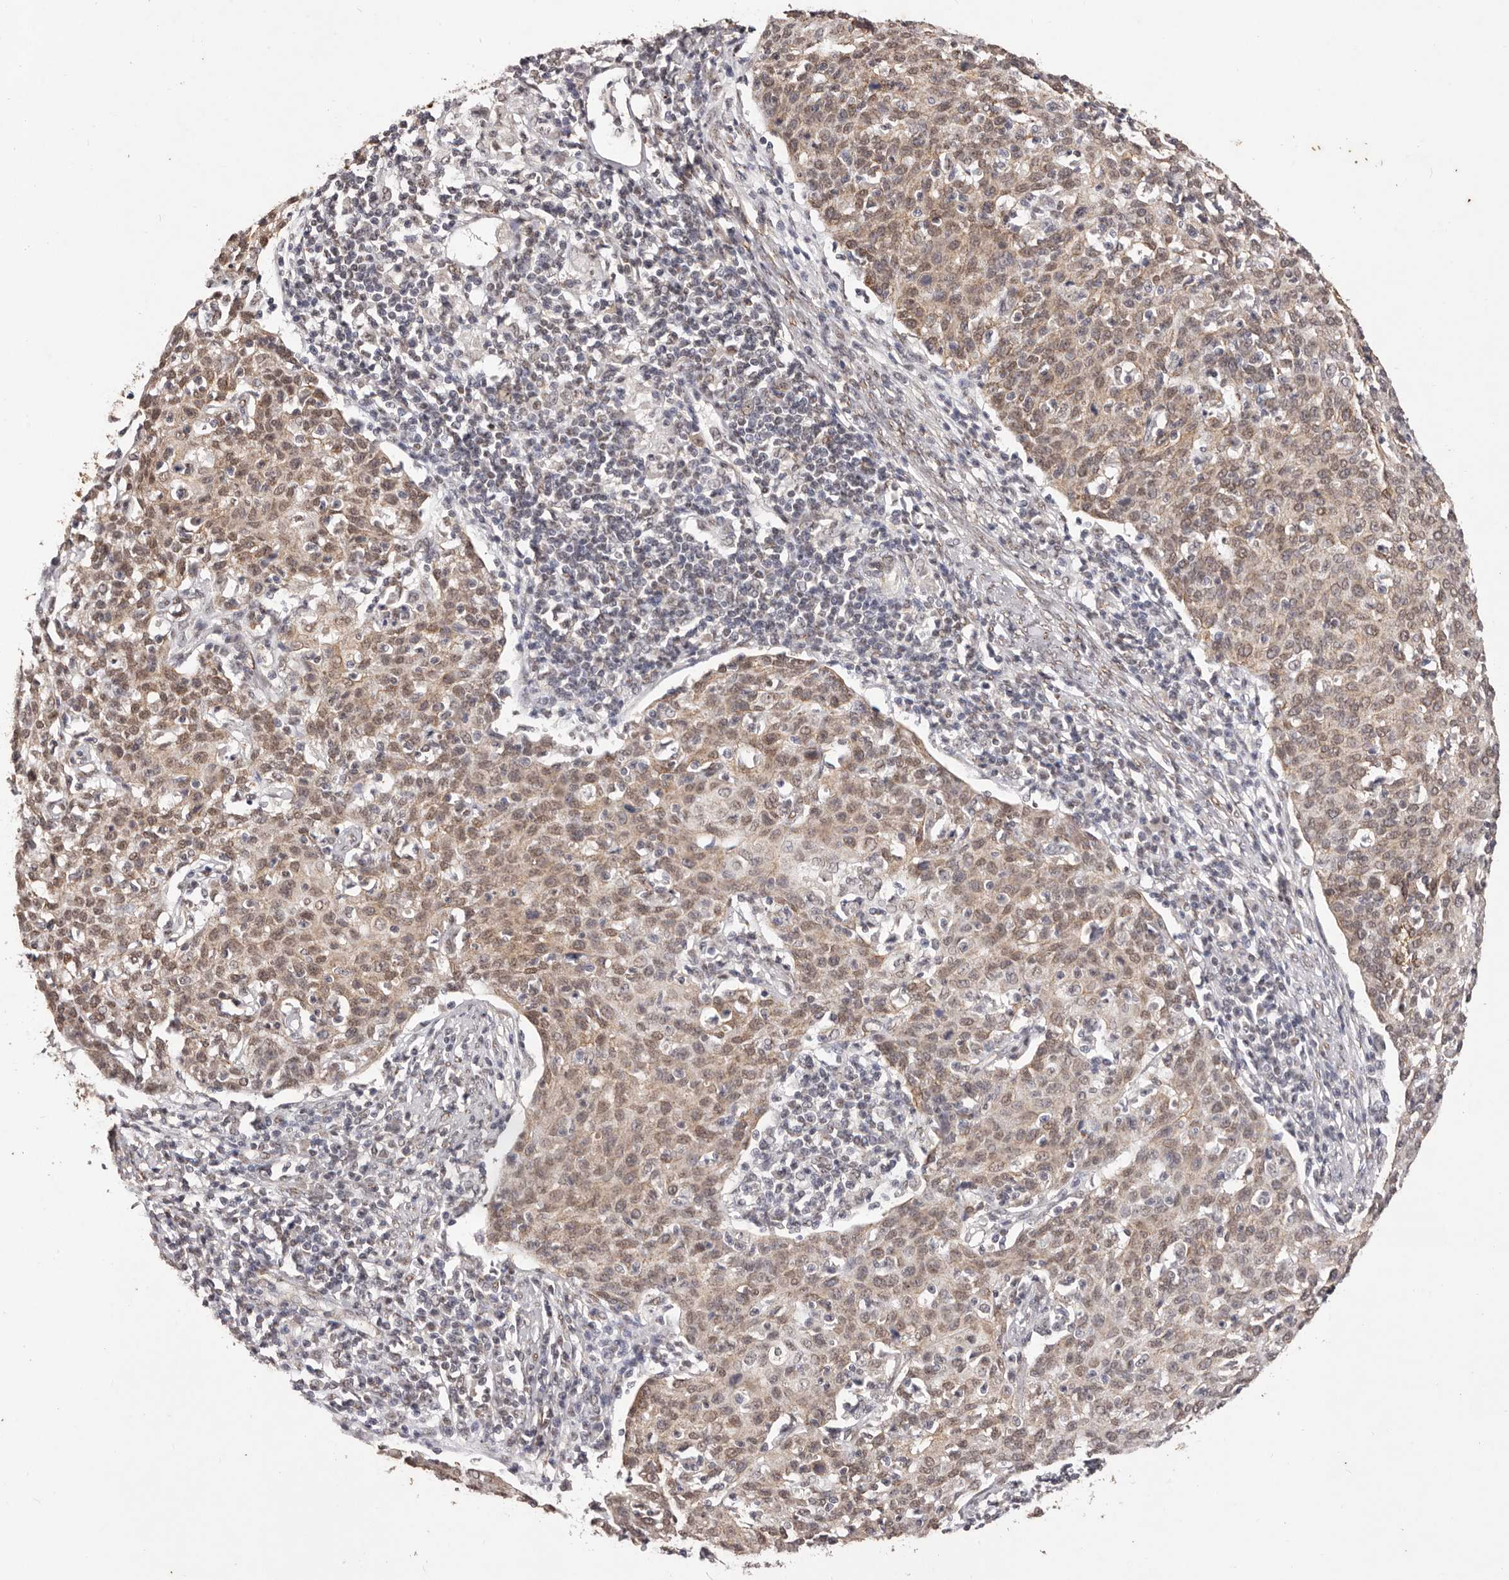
{"staining": {"intensity": "moderate", "quantity": ">75%", "location": "cytoplasmic/membranous,nuclear"}, "tissue": "cervical cancer", "cell_type": "Tumor cells", "image_type": "cancer", "snomed": [{"axis": "morphology", "description": "Squamous cell carcinoma, NOS"}, {"axis": "topography", "description": "Cervix"}], "caption": "A photomicrograph showing moderate cytoplasmic/membranous and nuclear positivity in approximately >75% of tumor cells in cervical squamous cell carcinoma, as visualized by brown immunohistochemical staining.", "gene": "RPS6KA5", "patient": {"sex": "female", "age": 38}}